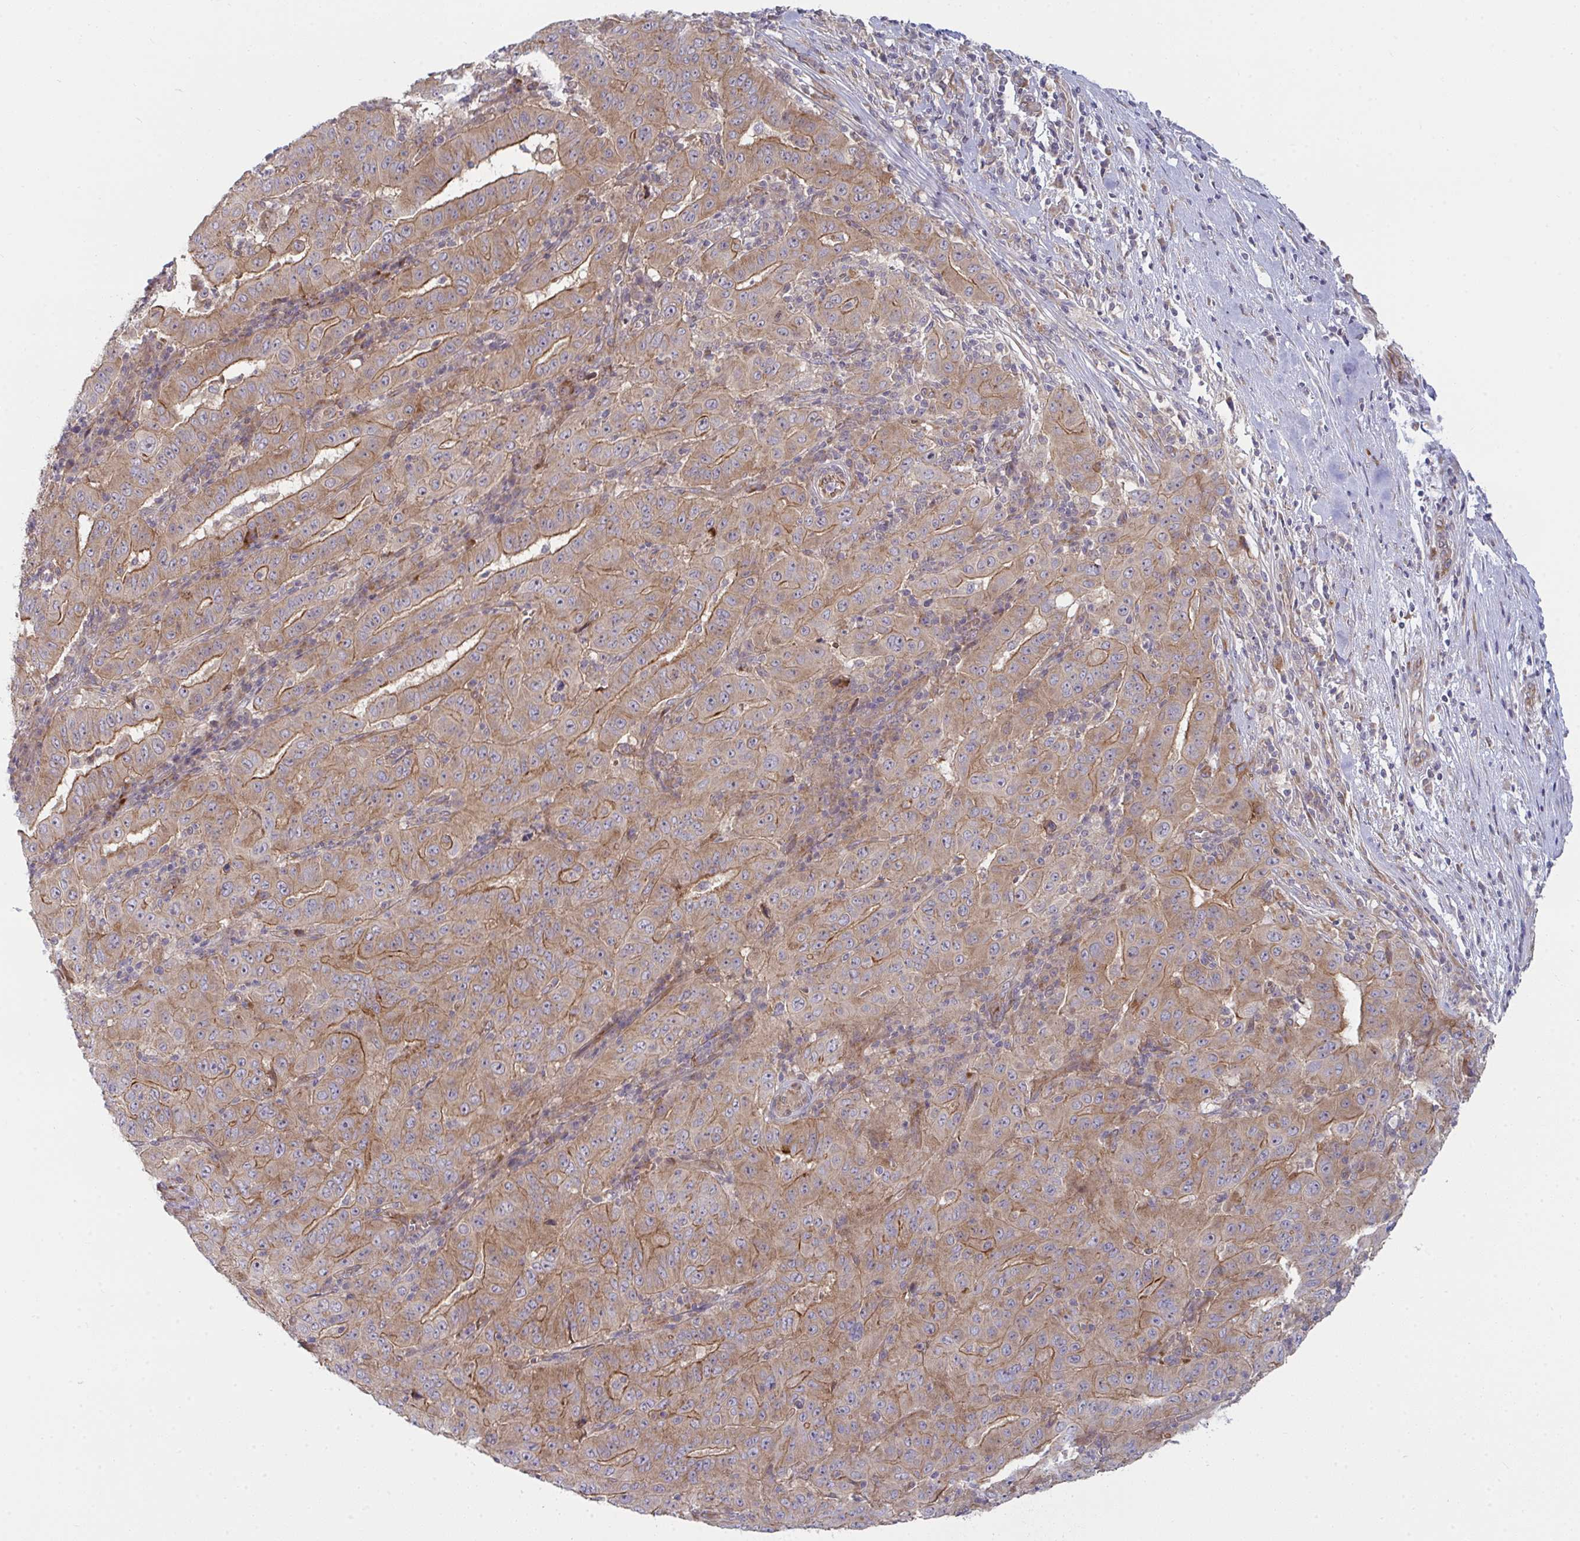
{"staining": {"intensity": "moderate", "quantity": ">75%", "location": "cytoplasmic/membranous"}, "tissue": "pancreatic cancer", "cell_type": "Tumor cells", "image_type": "cancer", "snomed": [{"axis": "morphology", "description": "Adenocarcinoma, NOS"}, {"axis": "topography", "description": "Pancreas"}], "caption": "Protein expression by immunohistochemistry reveals moderate cytoplasmic/membranous positivity in approximately >75% of tumor cells in pancreatic cancer.", "gene": "CASP9", "patient": {"sex": "male", "age": 63}}